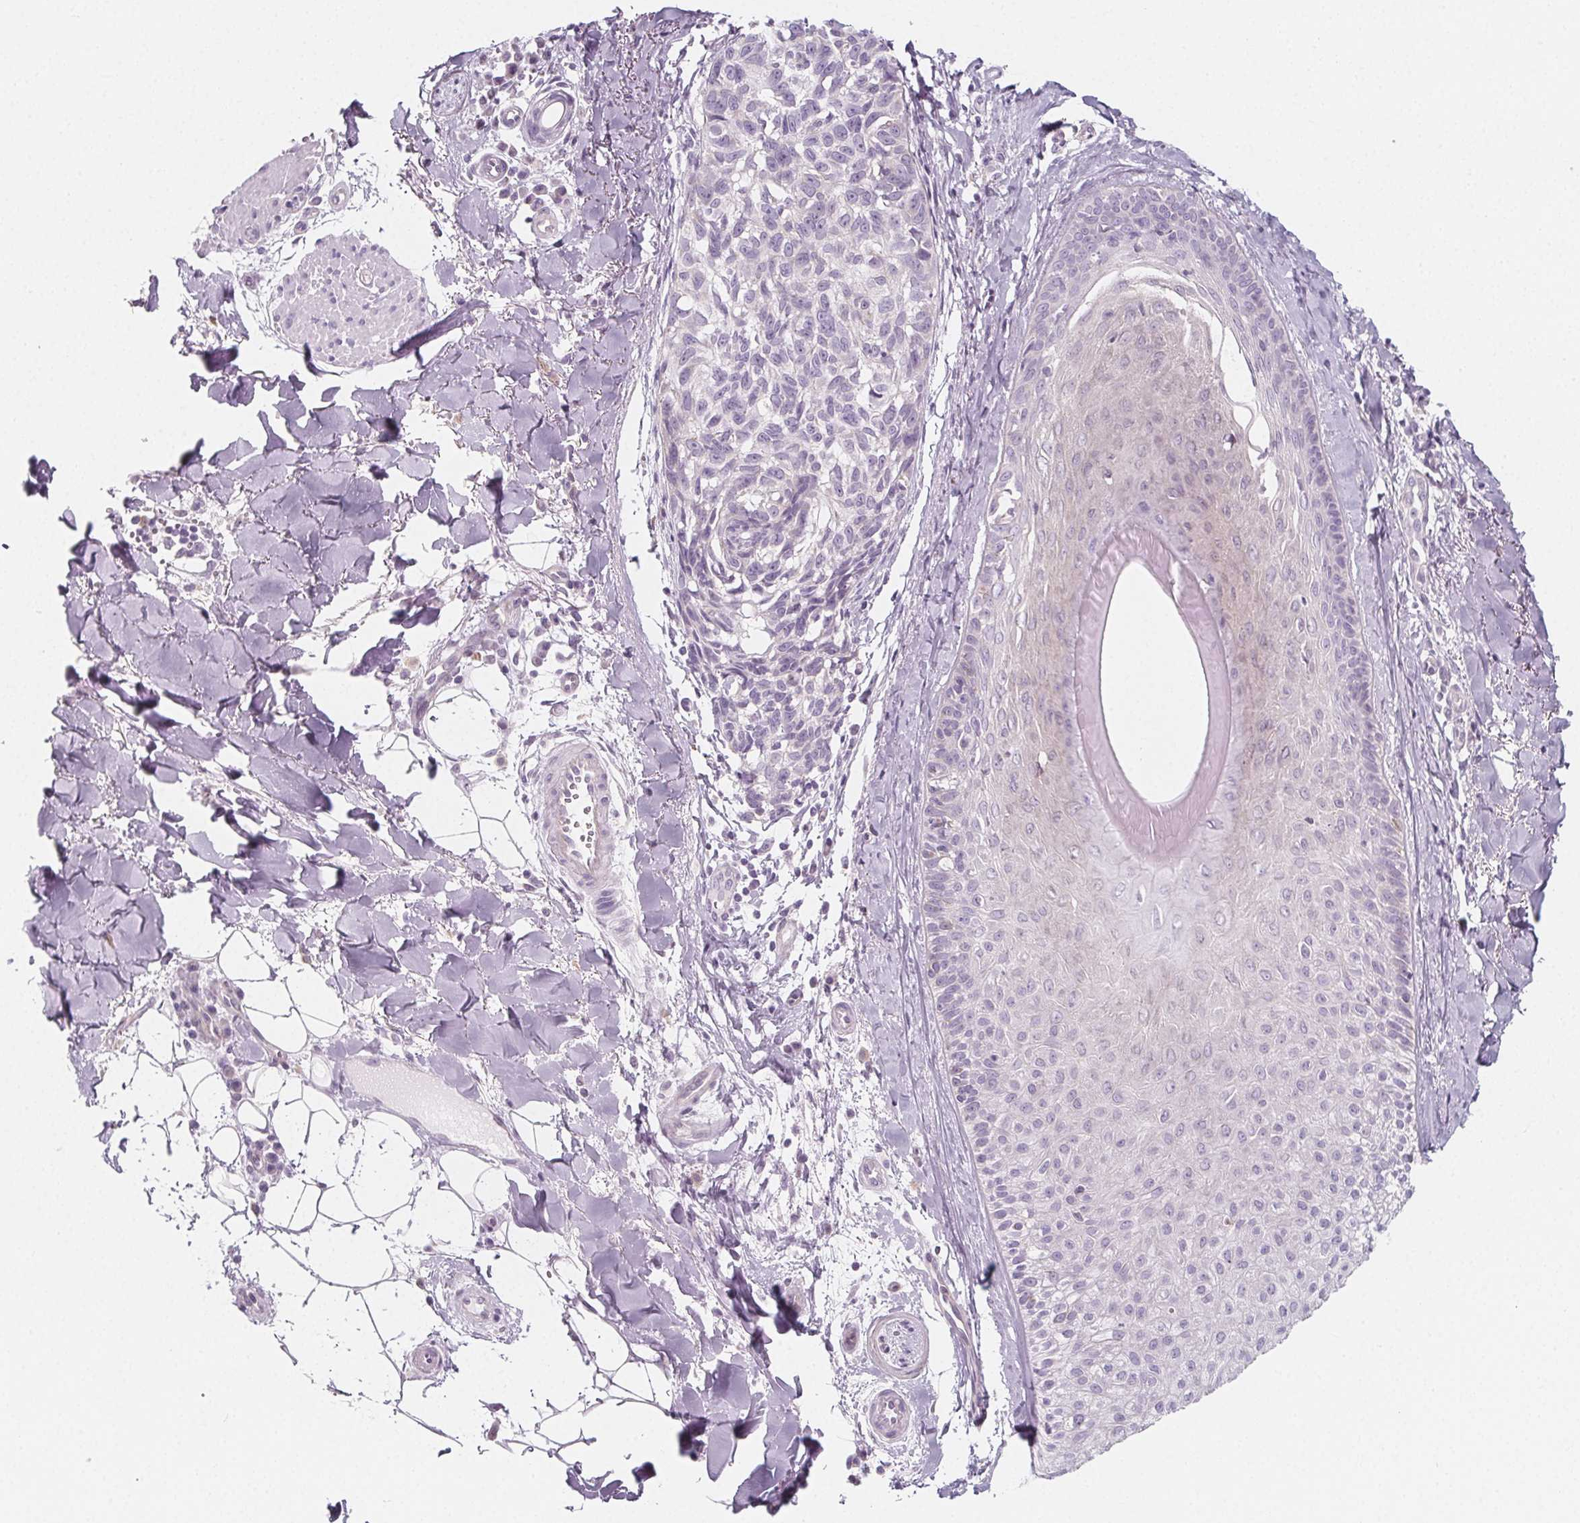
{"staining": {"intensity": "weak", "quantity": "25%-75%", "location": "cytoplasmic/membranous"}, "tissue": "melanoma", "cell_type": "Tumor cells", "image_type": "cancer", "snomed": [{"axis": "morphology", "description": "Malignant melanoma, NOS"}, {"axis": "topography", "description": "Skin"}], "caption": "Protein expression analysis of human melanoma reveals weak cytoplasmic/membranous staining in approximately 25%-75% of tumor cells.", "gene": "IL17C", "patient": {"sex": "male", "age": 48}}